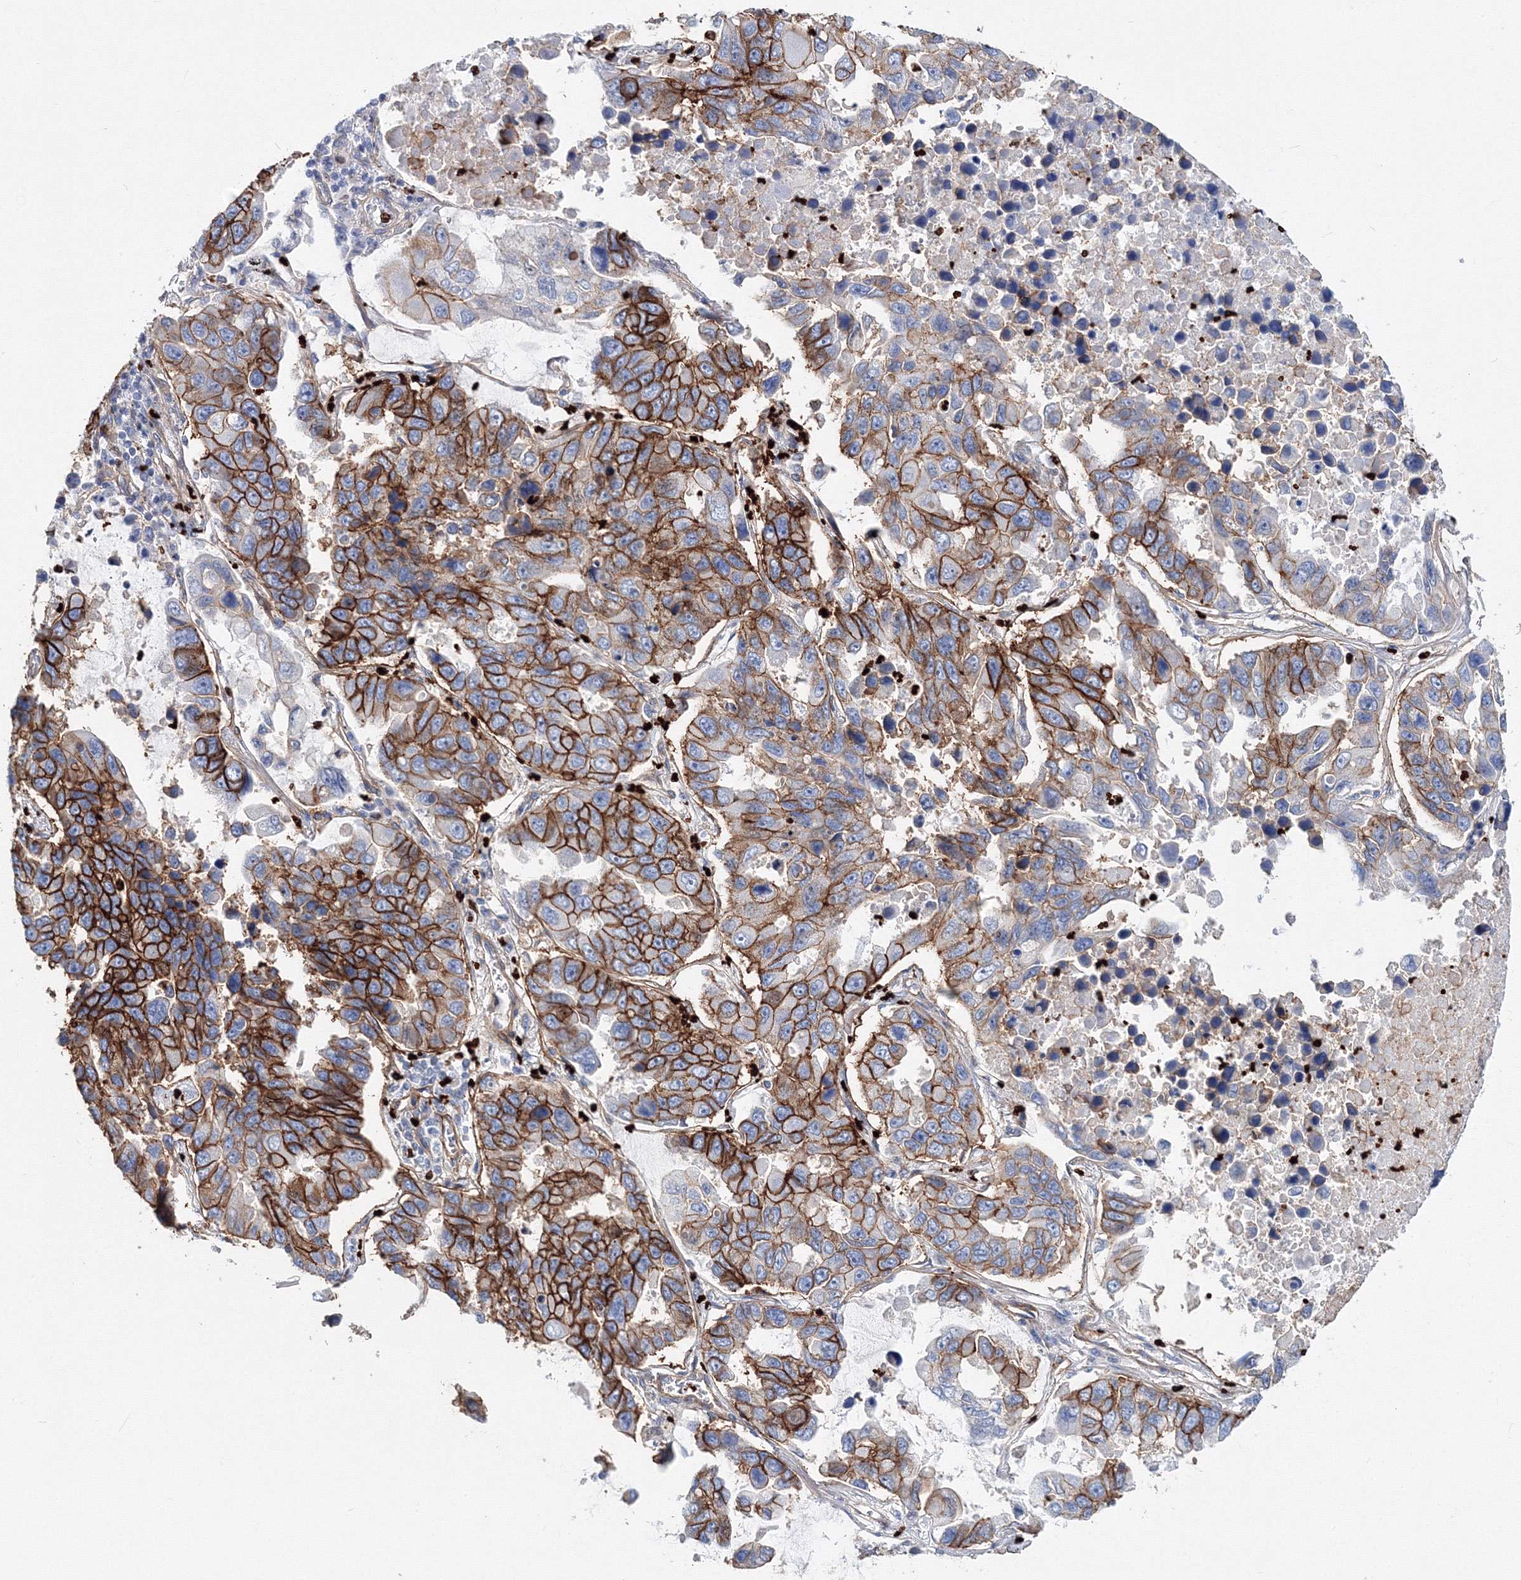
{"staining": {"intensity": "strong", "quantity": ">75%", "location": "cytoplasmic/membranous"}, "tissue": "lung cancer", "cell_type": "Tumor cells", "image_type": "cancer", "snomed": [{"axis": "morphology", "description": "Adenocarcinoma, NOS"}, {"axis": "topography", "description": "Lung"}], "caption": "Lung adenocarcinoma stained with a protein marker demonstrates strong staining in tumor cells.", "gene": "C11orf52", "patient": {"sex": "male", "age": 64}}